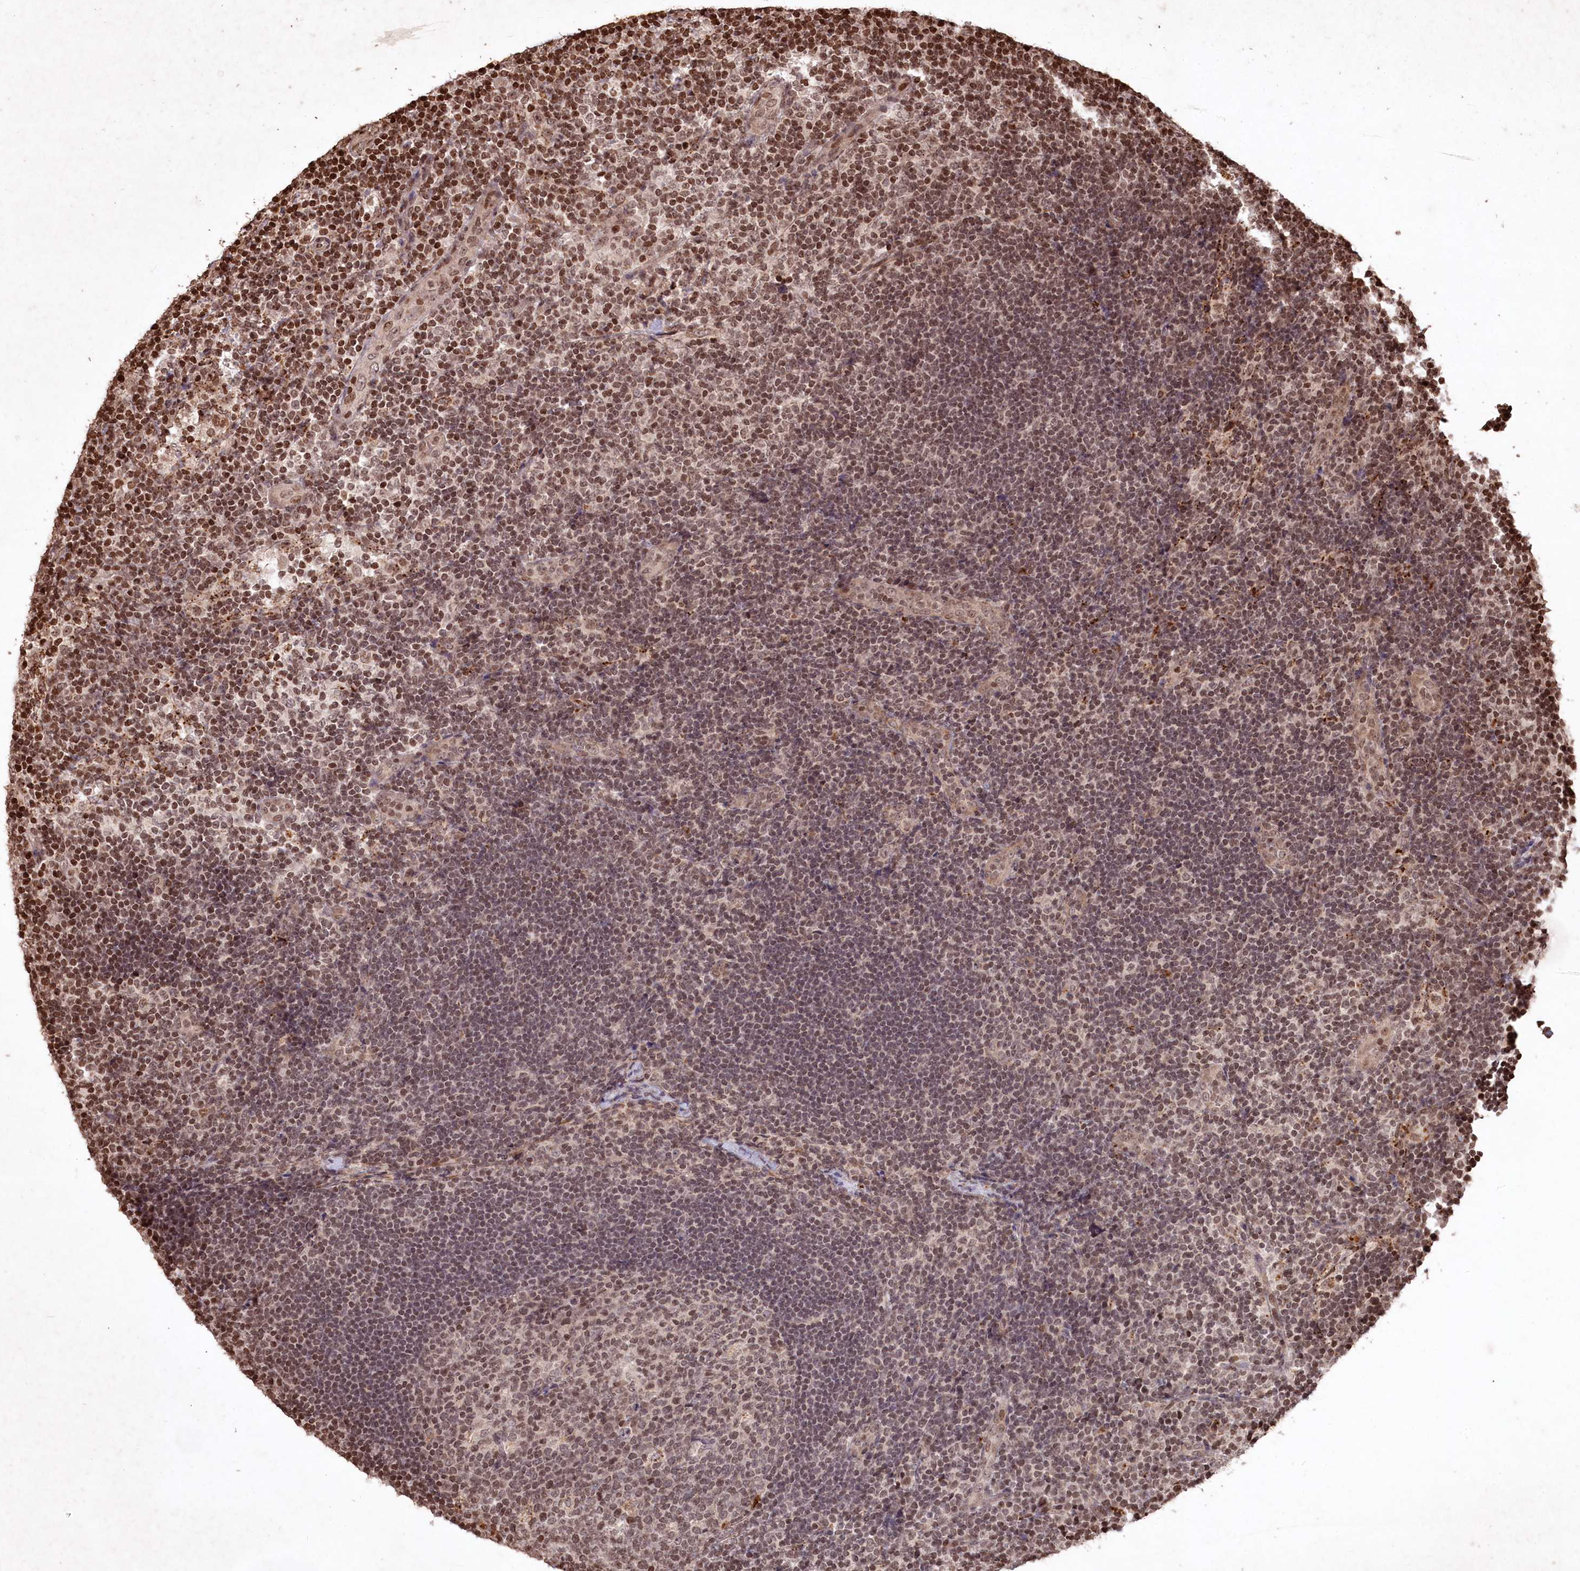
{"staining": {"intensity": "moderate", "quantity": ">75%", "location": "nuclear"}, "tissue": "lymph node", "cell_type": "Germinal center cells", "image_type": "normal", "snomed": [{"axis": "morphology", "description": "Normal tissue, NOS"}, {"axis": "topography", "description": "Lymph node"}], "caption": "Germinal center cells show moderate nuclear positivity in approximately >75% of cells in unremarkable lymph node. The staining is performed using DAB (3,3'-diaminobenzidine) brown chromogen to label protein expression. The nuclei are counter-stained blue using hematoxylin.", "gene": "CCSER2", "patient": {"sex": "female", "age": 22}}